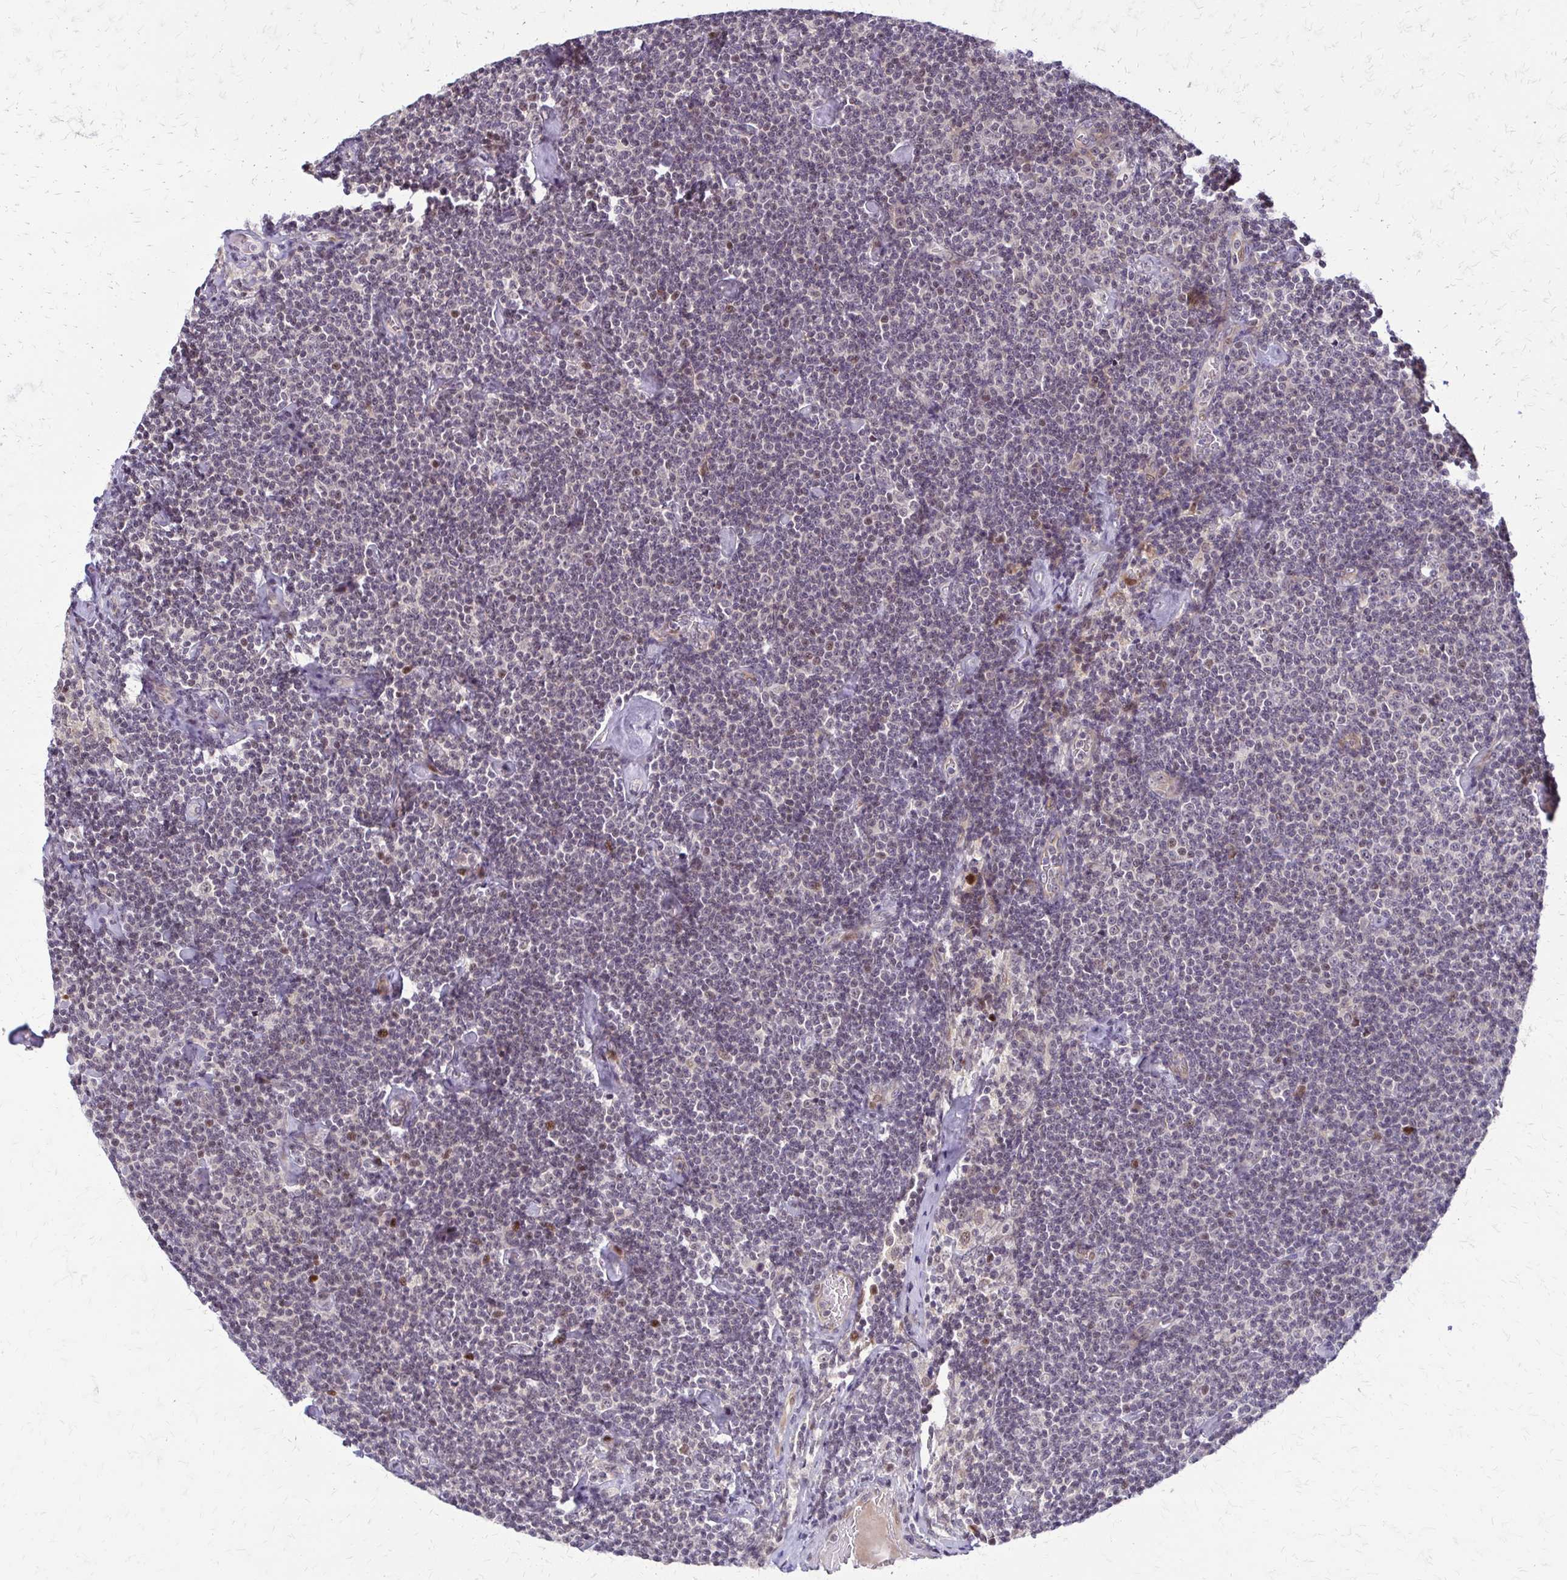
{"staining": {"intensity": "negative", "quantity": "none", "location": "none"}, "tissue": "lymphoma", "cell_type": "Tumor cells", "image_type": "cancer", "snomed": [{"axis": "morphology", "description": "Malignant lymphoma, non-Hodgkin's type, Low grade"}, {"axis": "topography", "description": "Lymph node"}], "caption": "Immunohistochemistry (IHC) image of human lymphoma stained for a protein (brown), which reveals no positivity in tumor cells.", "gene": "TRIR", "patient": {"sex": "male", "age": 81}}